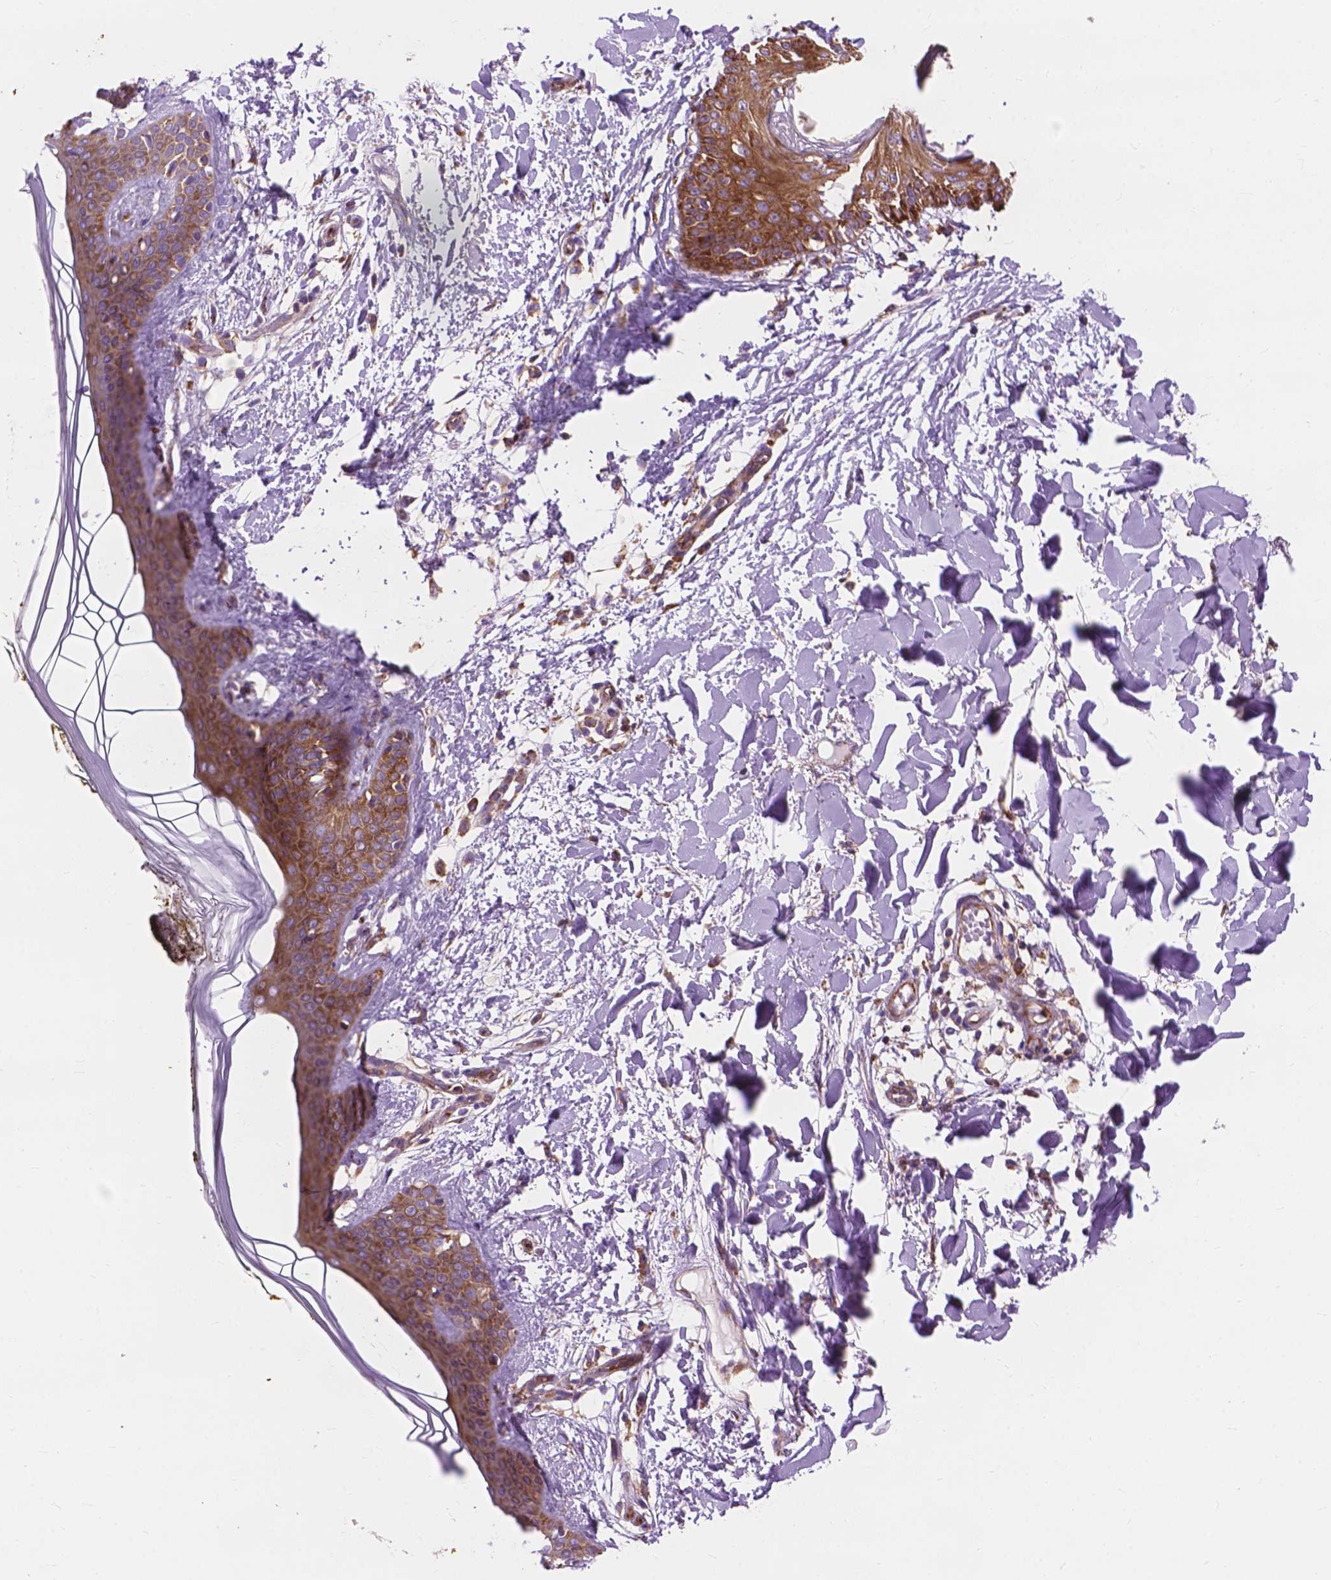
{"staining": {"intensity": "strong", "quantity": ">75%", "location": "cytoplasmic/membranous"}, "tissue": "skin", "cell_type": "Fibroblasts", "image_type": "normal", "snomed": [{"axis": "morphology", "description": "Normal tissue, NOS"}, {"axis": "topography", "description": "Skin"}], "caption": "Immunohistochemistry histopathology image of normal human skin stained for a protein (brown), which exhibits high levels of strong cytoplasmic/membranous staining in approximately >75% of fibroblasts.", "gene": "RPL37A", "patient": {"sex": "female", "age": 34}}